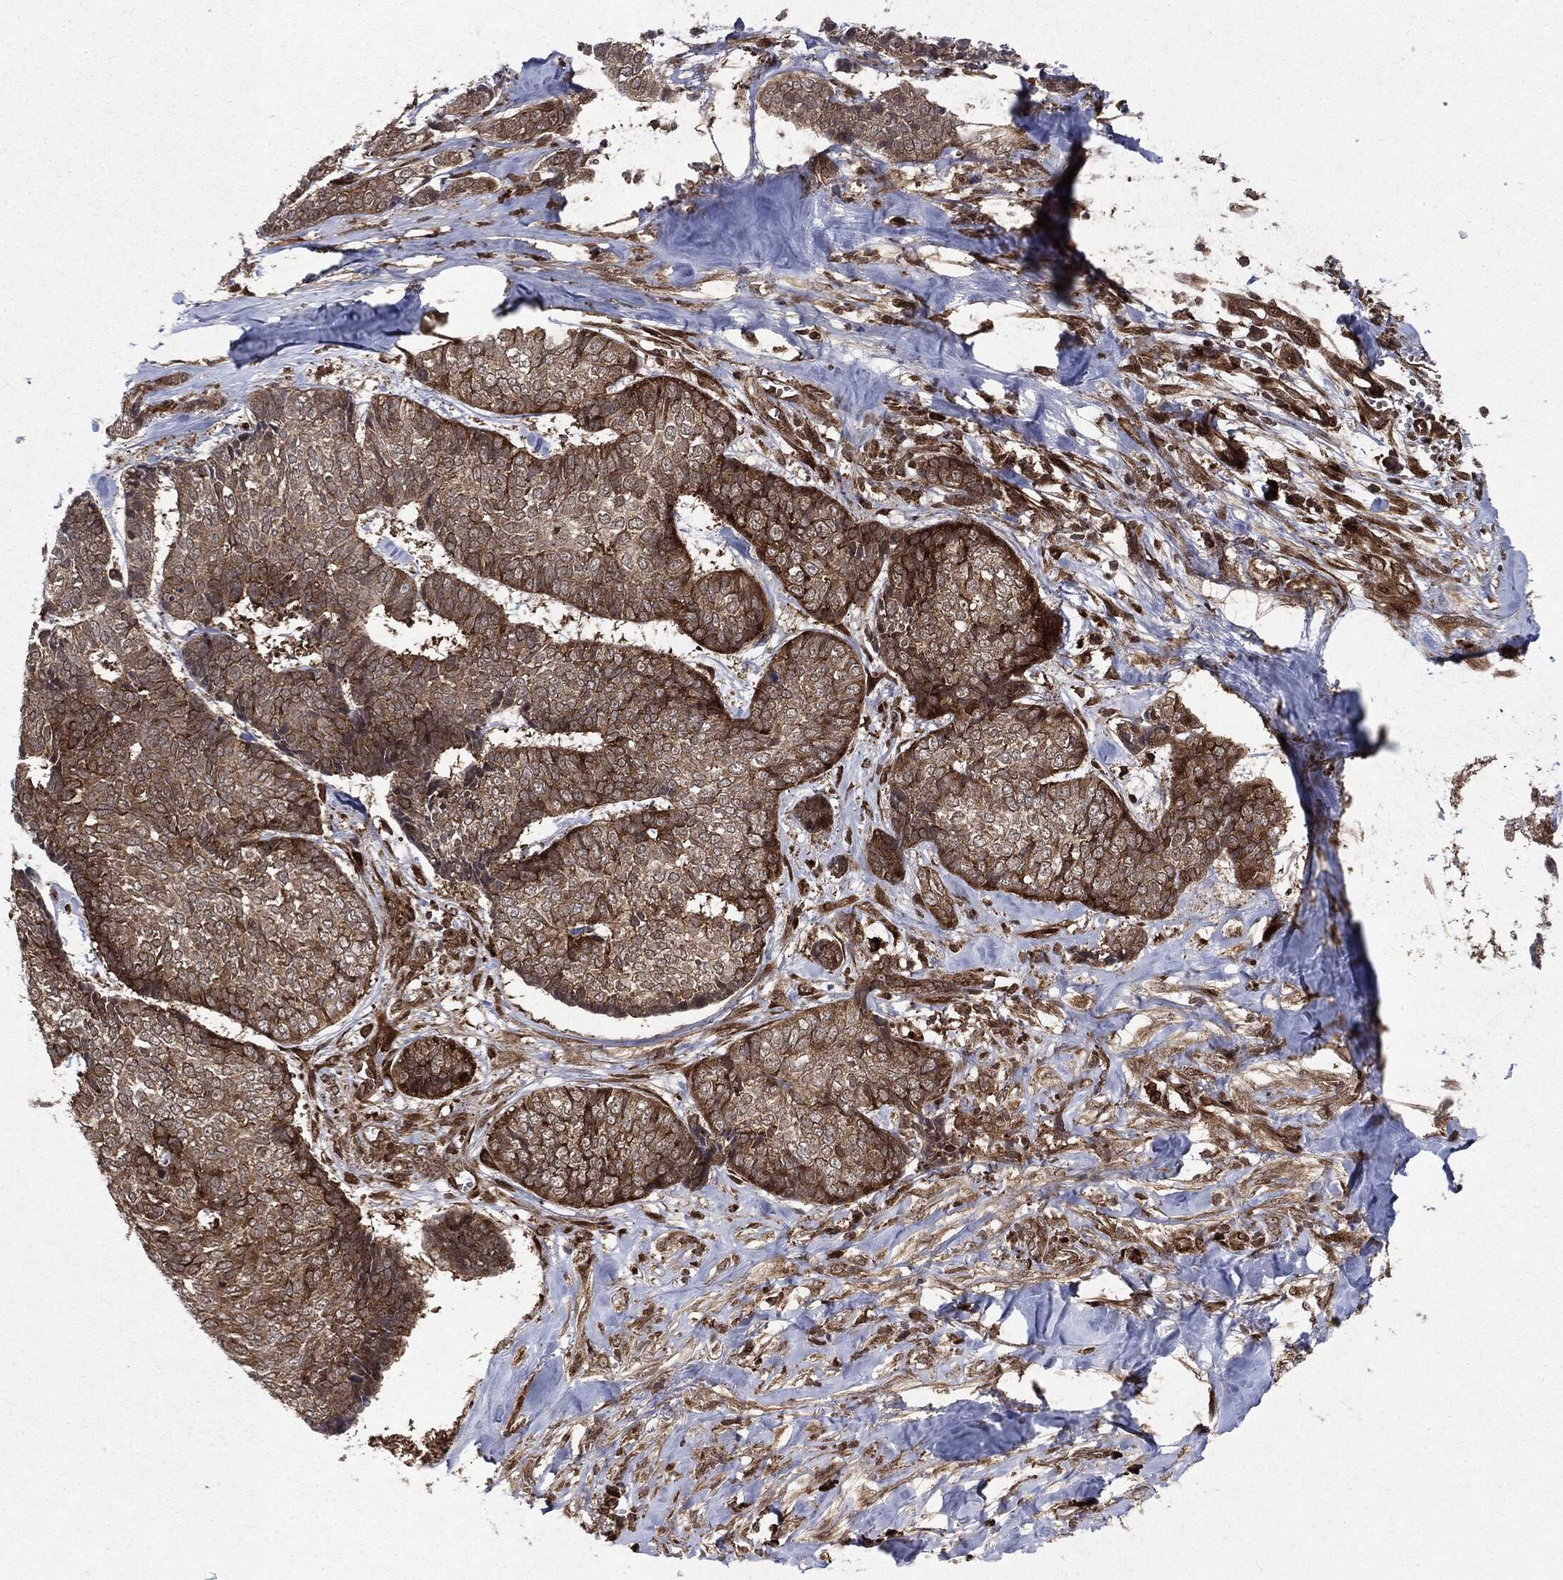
{"staining": {"intensity": "strong", "quantity": "25%-75%", "location": "cytoplasmic/membranous"}, "tissue": "skin cancer", "cell_type": "Tumor cells", "image_type": "cancer", "snomed": [{"axis": "morphology", "description": "Basal cell carcinoma"}, {"axis": "topography", "description": "Skin"}], "caption": "IHC micrograph of neoplastic tissue: human basal cell carcinoma (skin) stained using immunohistochemistry exhibits high levels of strong protein expression localized specifically in the cytoplasmic/membranous of tumor cells, appearing as a cytoplasmic/membranous brown color.", "gene": "OTUB1", "patient": {"sex": "male", "age": 86}}